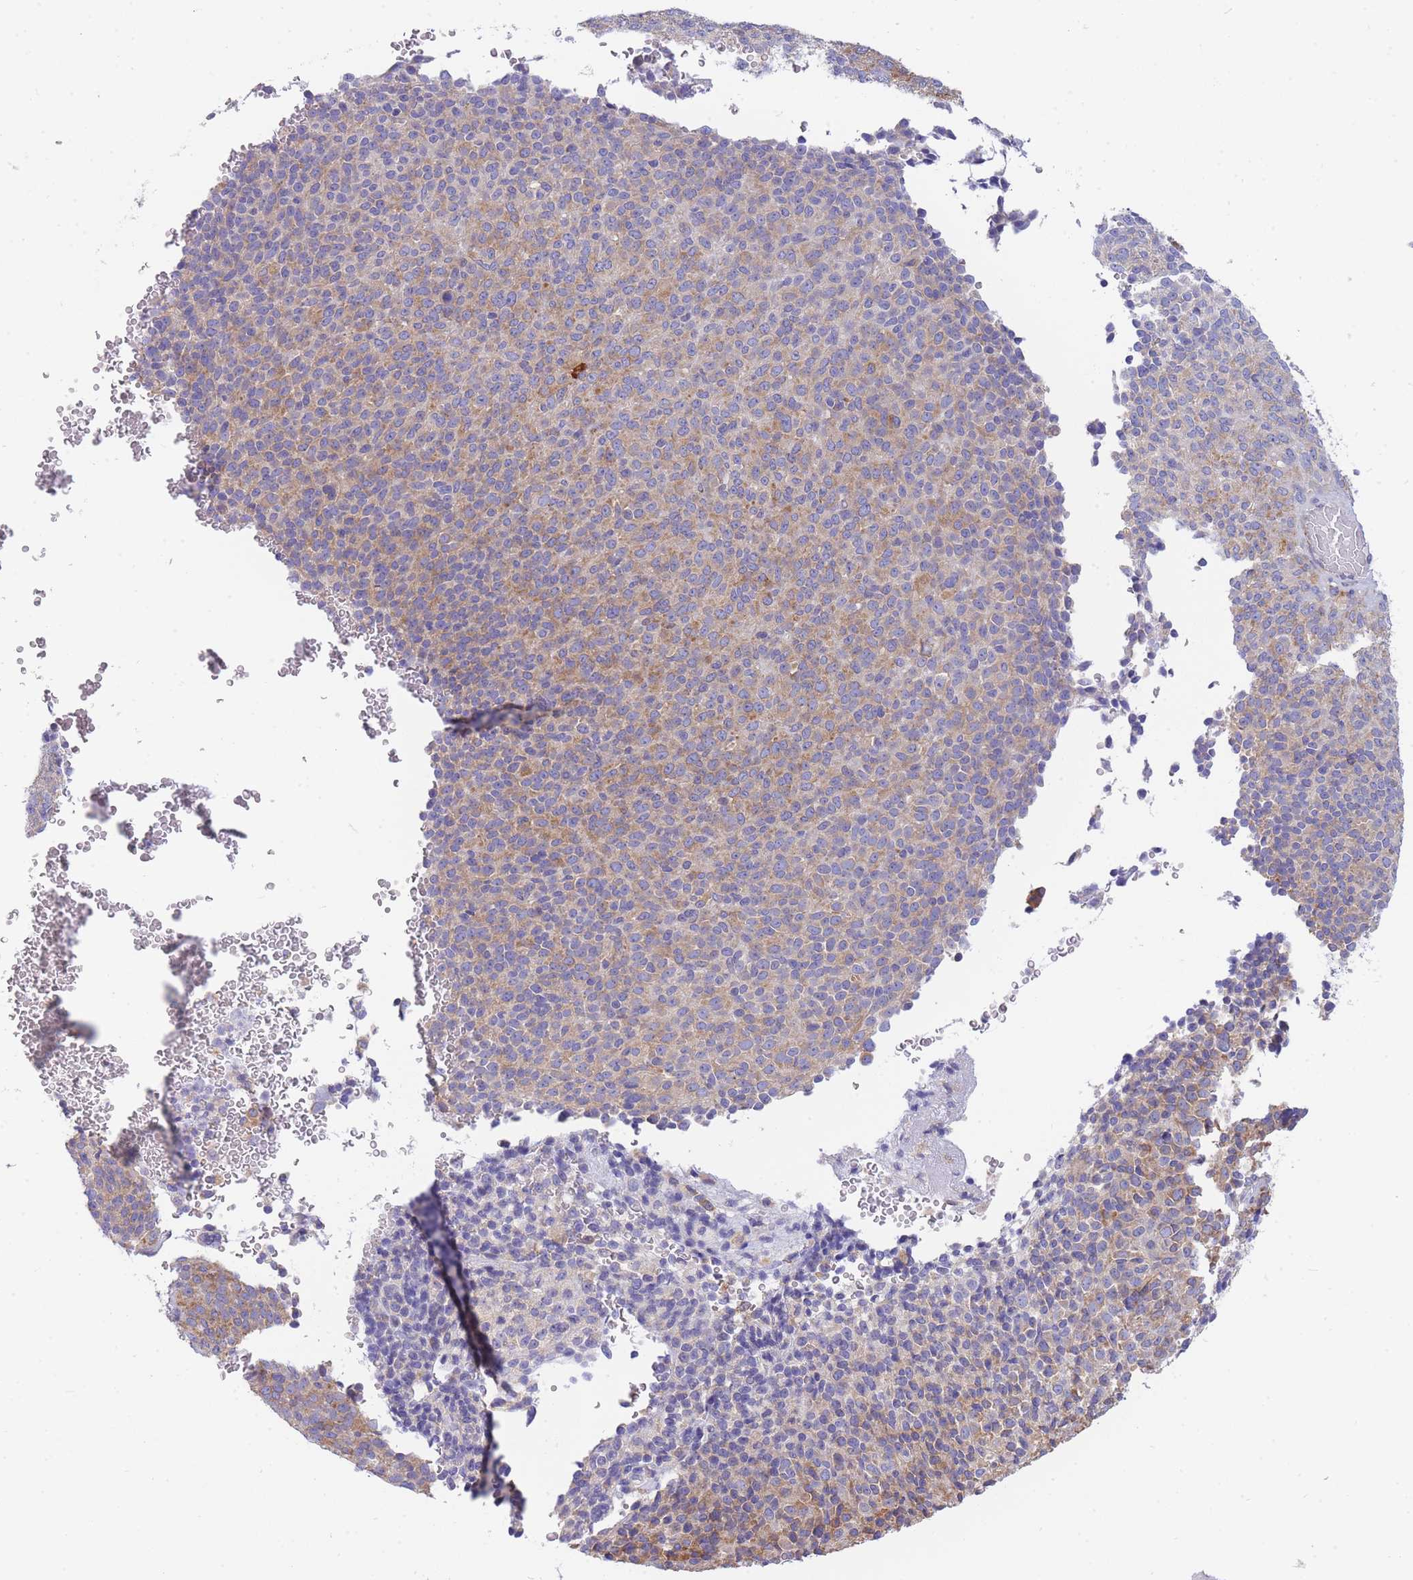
{"staining": {"intensity": "moderate", "quantity": ">75%", "location": "cytoplasmic/membranous"}, "tissue": "melanoma", "cell_type": "Tumor cells", "image_type": "cancer", "snomed": [{"axis": "morphology", "description": "Malignant melanoma, Metastatic site"}, {"axis": "topography", "description": "Brain"}], "caption": "Human malignant melanoma (metastatic site) stained with a protein marker exhibits moderate staining in tumor cells.", "gene": "SH2B2", "patient": {"sex": "female", "age": 56}}